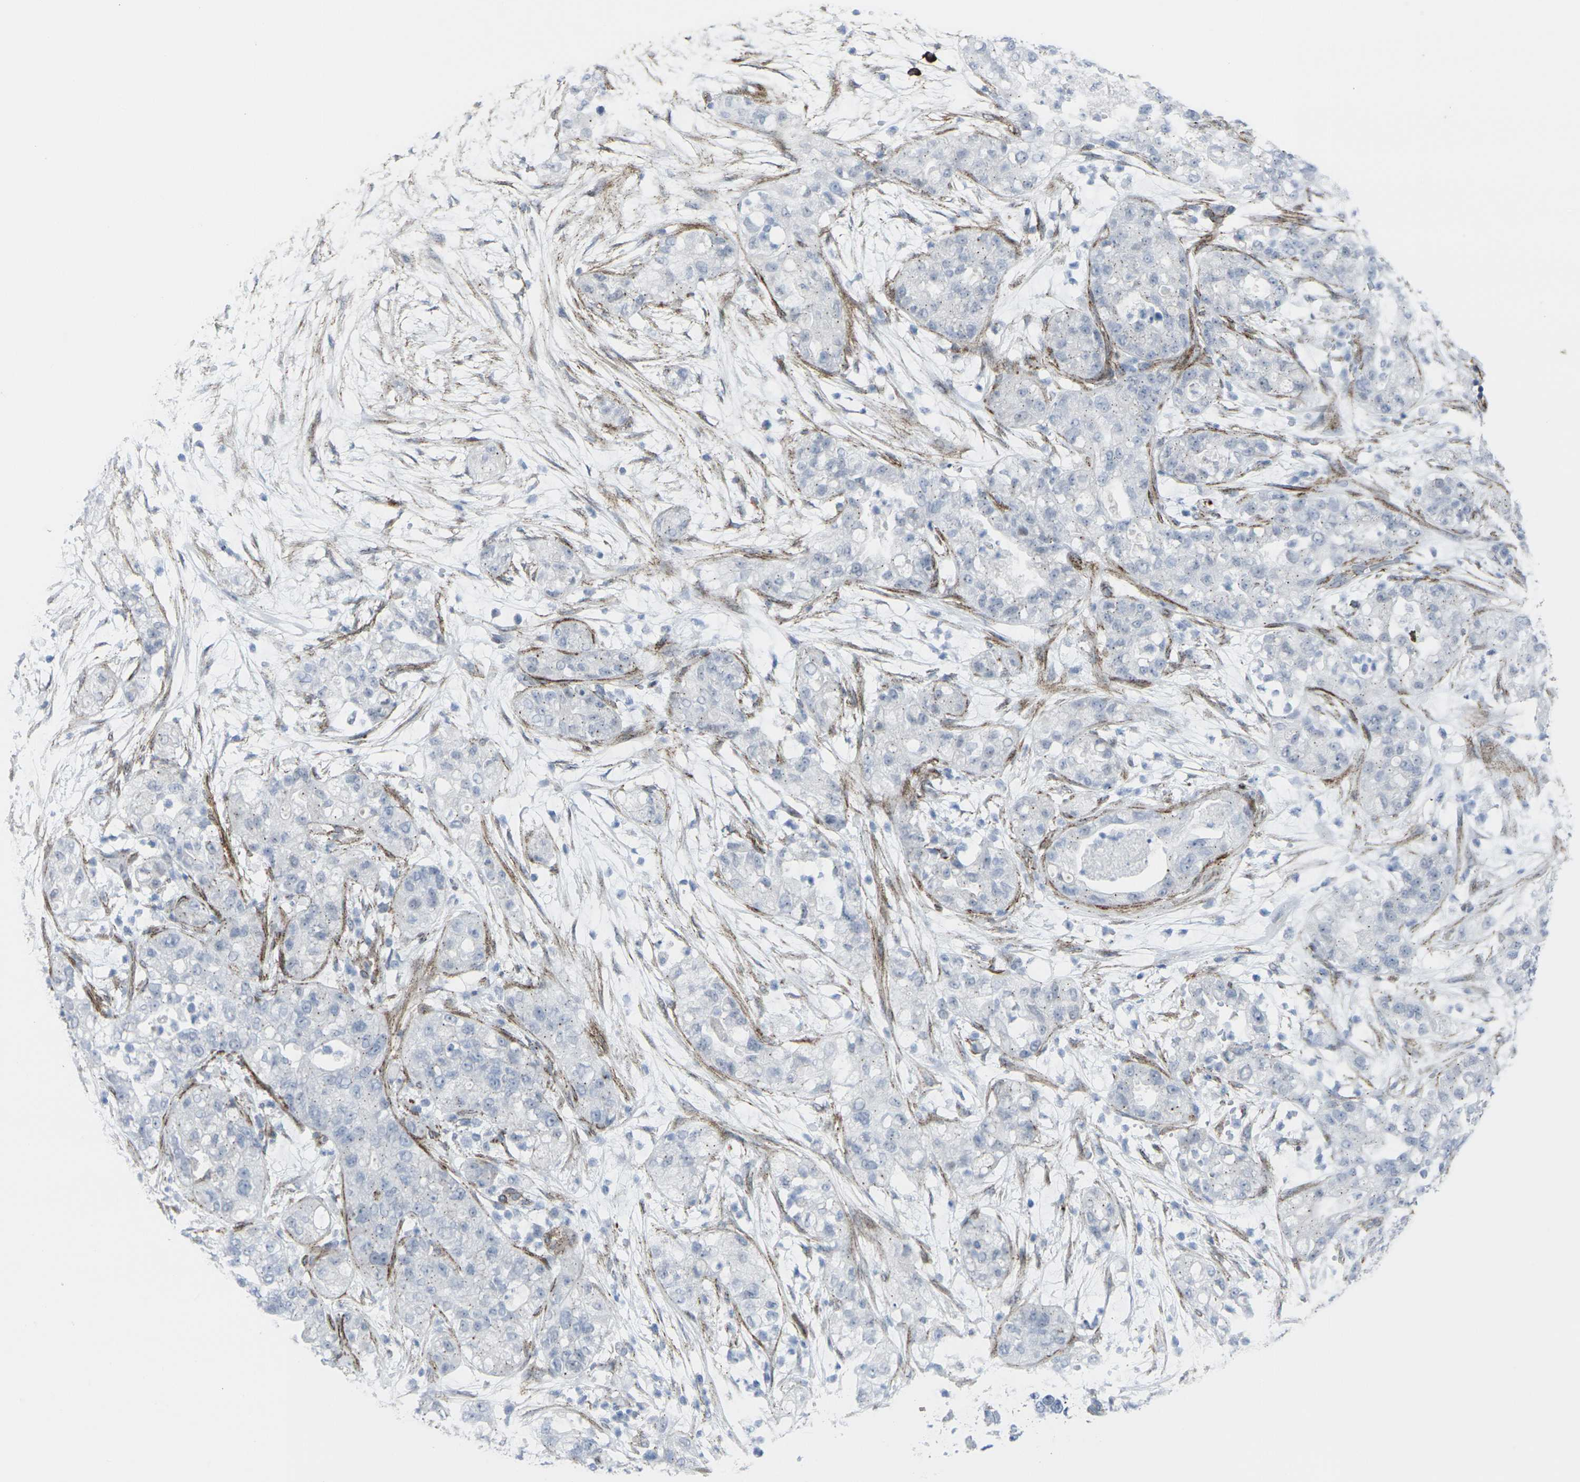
{"staining": {"intensity": "negative", "quantity": "none", "location": "none"}, "tissue": "pancreatic cancer", "cell_type": "Tumor cells", "image_type": "cancer", "snomed": [{"axis": "morphology", "description": "Adenocarcinoma, NOS"}, {"axis": "topography", "description": "Pancreas"}], "caption": "Immunohistochemistry histopathology image of human pancreatic adenocarcinoma stained for a protein (brown), which exhibits no expression in tumor cells.", "gene": "CDH11", "patient": {"sex": "female", "age": 78}}